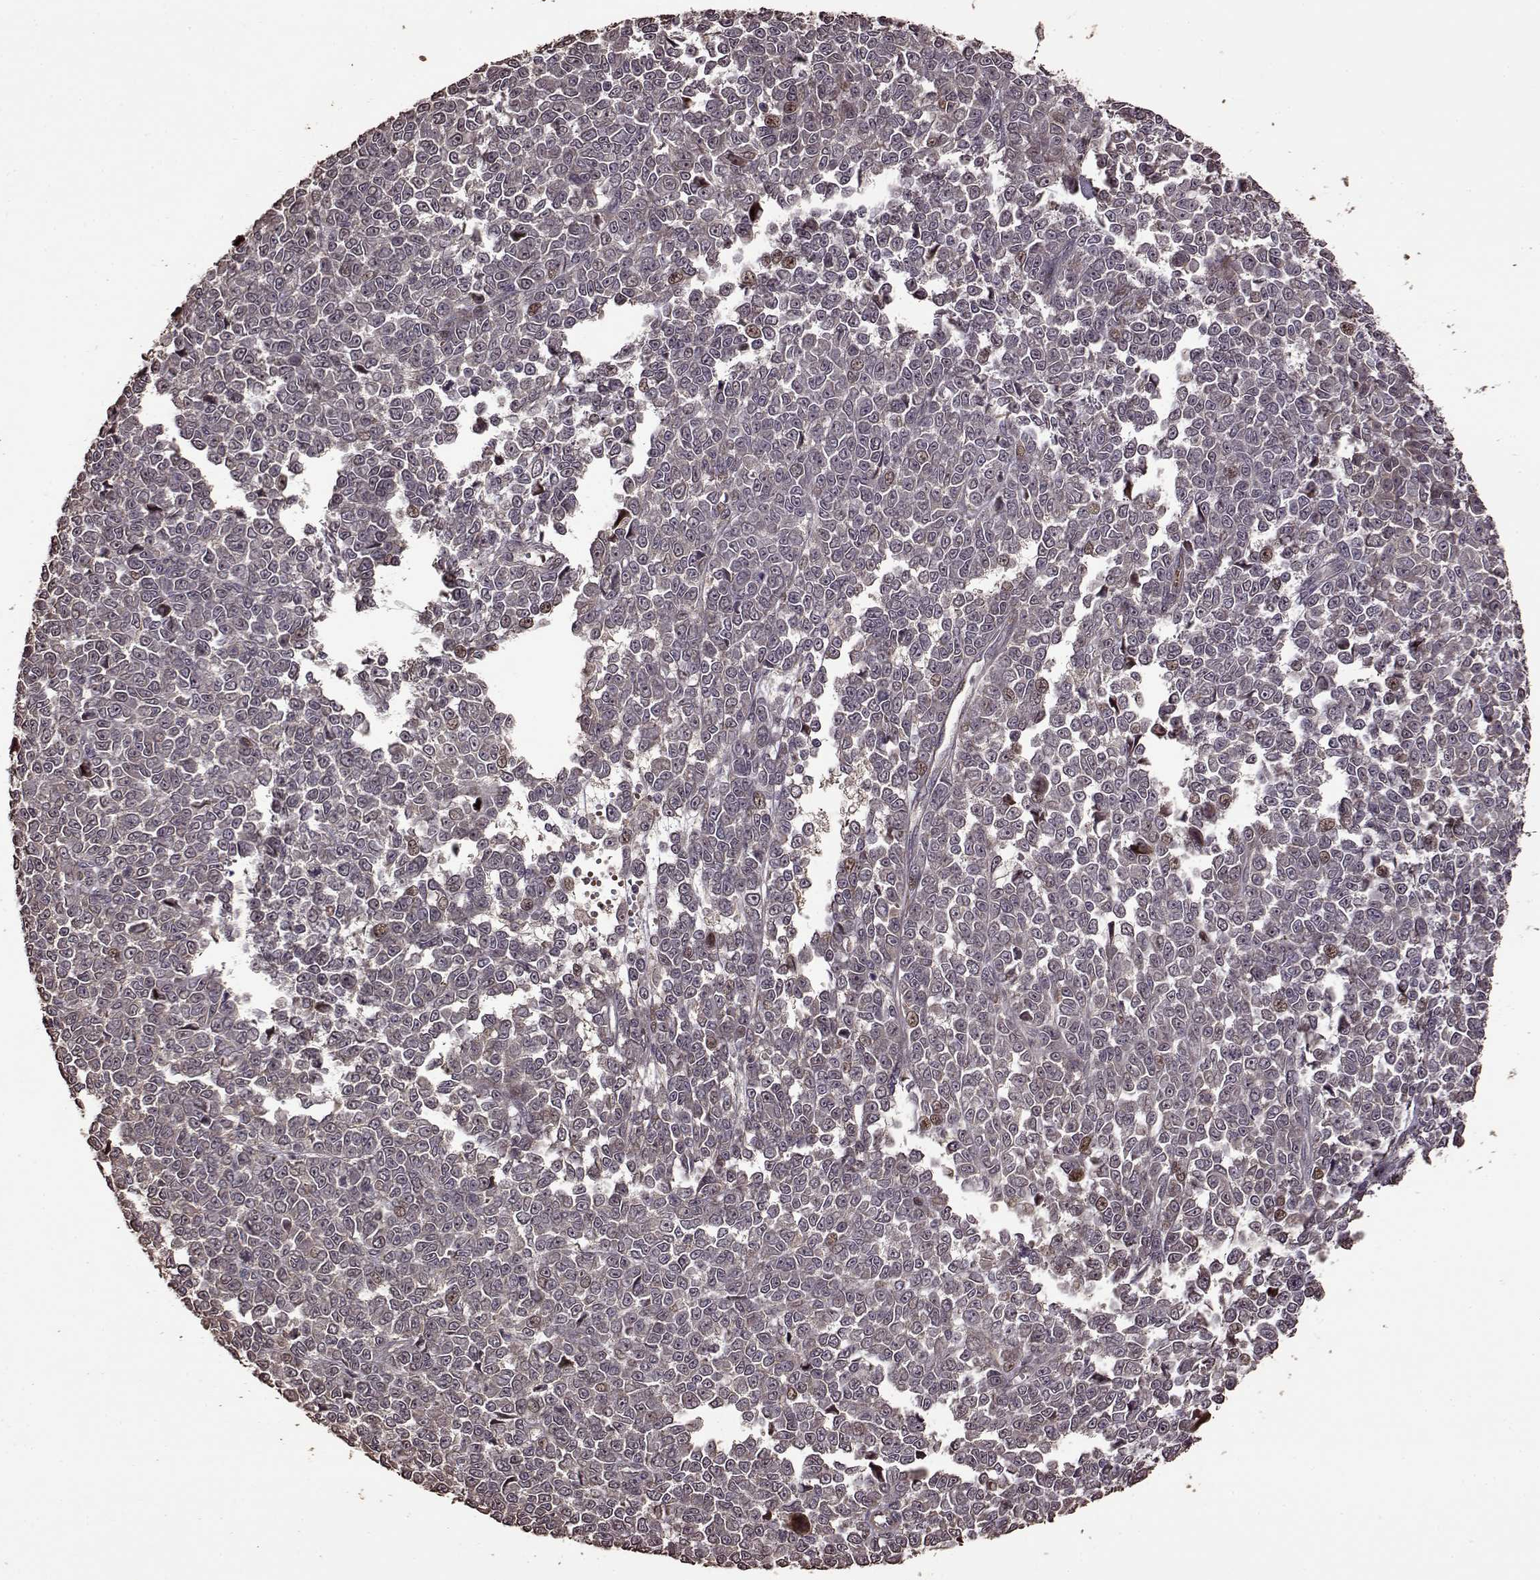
{"staining": {"intensity": "weak", "quantity": "<25%", "location": "nuclear"}, "tissue": "melanoma", "cell_type": "Tumor cells", "image_type": "cancer", "snomed": [{"axis": "morphology", "description": "Malignant melanoma, NOS"}, {"axis": "topography", "description": "Skin"}], "caption": "DAB immunohistochemical staining of human malignant melanoma reveals no significant positivity in tumor cells.", "gene": "FBXW11", "patient": {"sex": "female", "age": 95}}